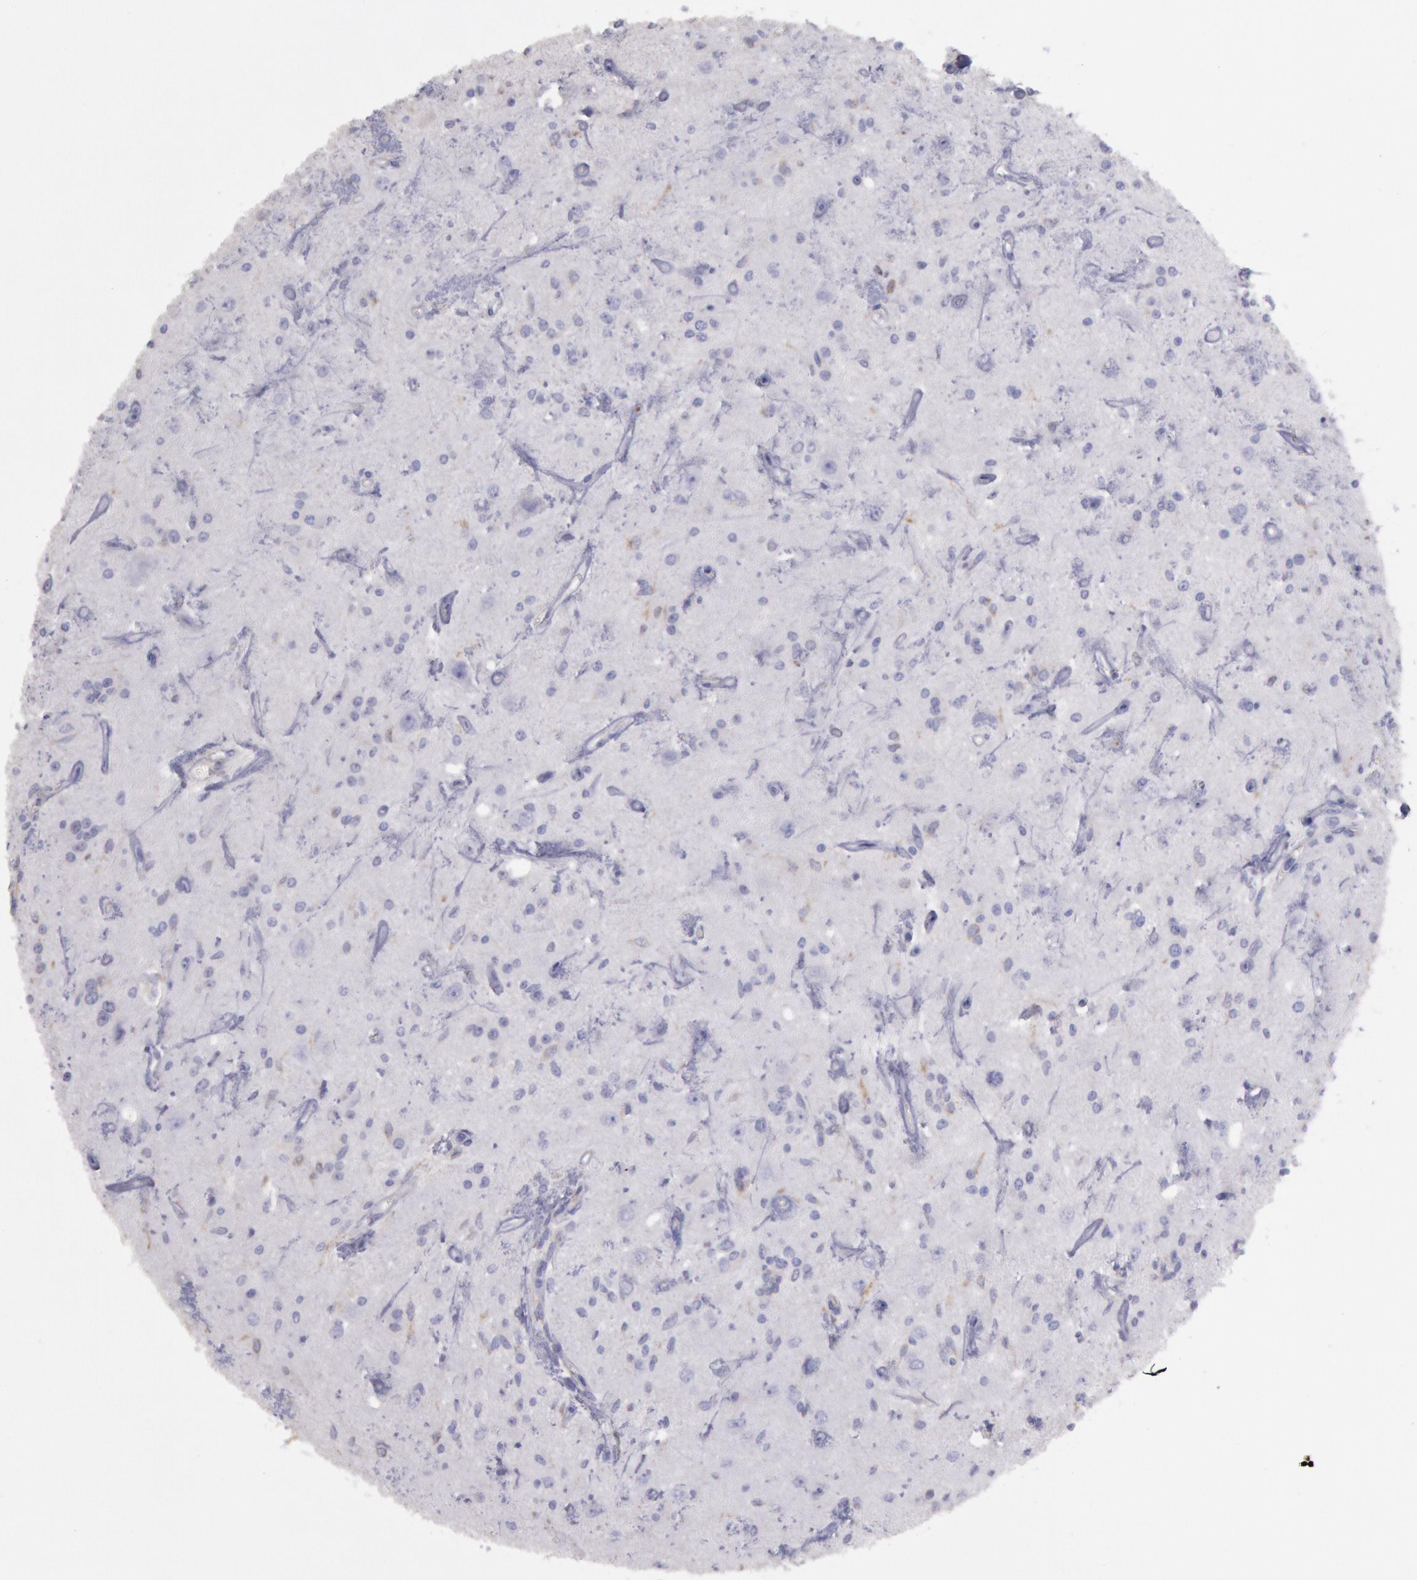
{"staining": {"intensity": "negative", "quantity": "none", "location": "none"}, "tissue": "glioma", "cell_type": "Tumor cells", "image_type": "cancer", "snomed": [{"axis": "morphology", "description": "Glioma, malignant, Low grade"}, {"axis": "topography", "description": "Brain"}], "caption": "This is an immunohistochemistry histopathology image of low-grade glioma (malignant). There is no staining in tumor cells.", "gene": "RAB27A", "patient": {"sex": "female", "age": 15}}